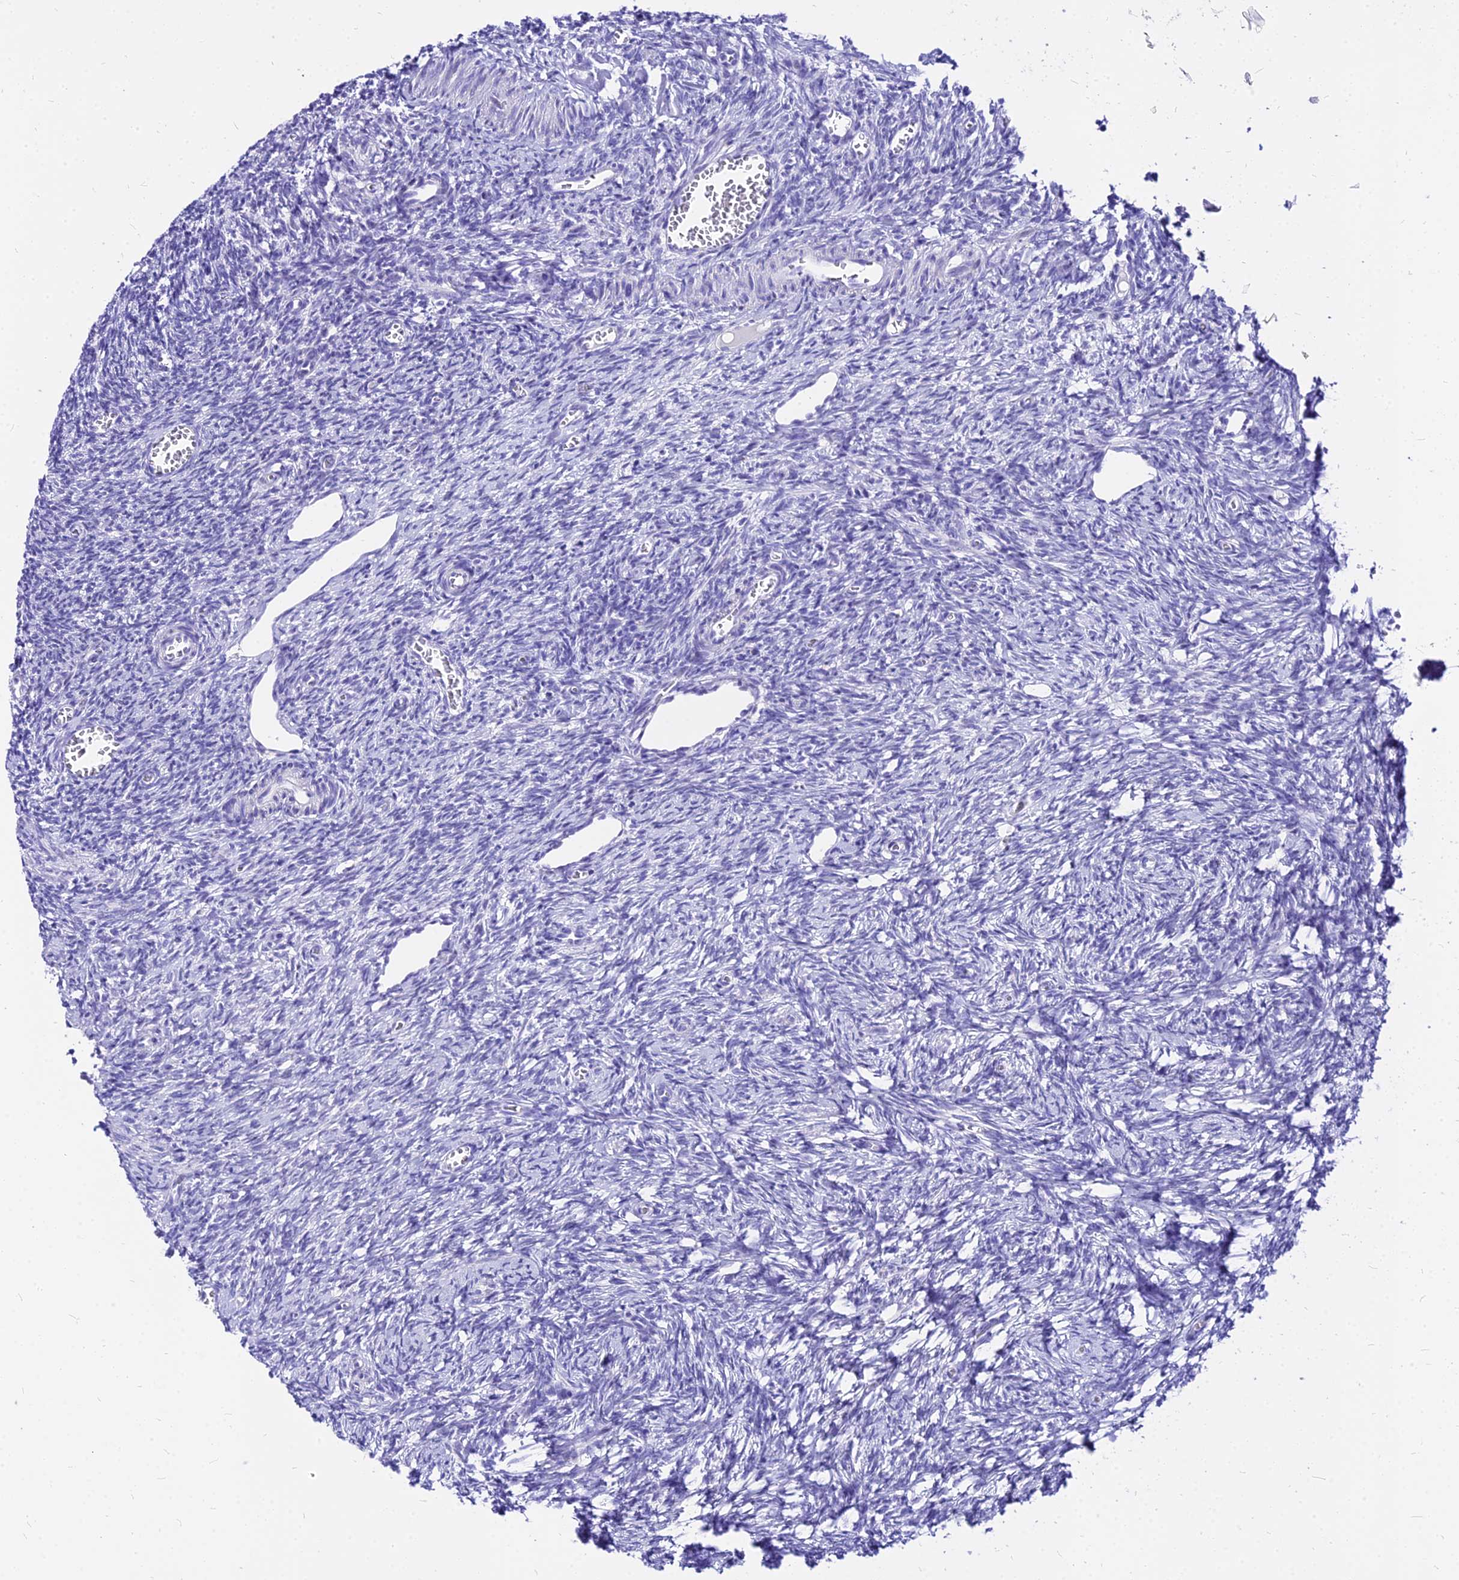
{"staining": {"intensity": "negative", "quantity": "none", "location": "none"}, "tissue": "ovary", "cell_type": "Ovarian stroma cells", "image_type": "normal", "snomed": [{"axis": "morphology", "description": "Normal tissue, NOS"}, {"axis": "topography", "description": "Ovary"}], "caption": "A photomicrograph of ovary stained for a protein reveals no brown staining in ovarian stroma cells.", "gene": "CARD18", "patient": {"sex": "female", "age": 27}}